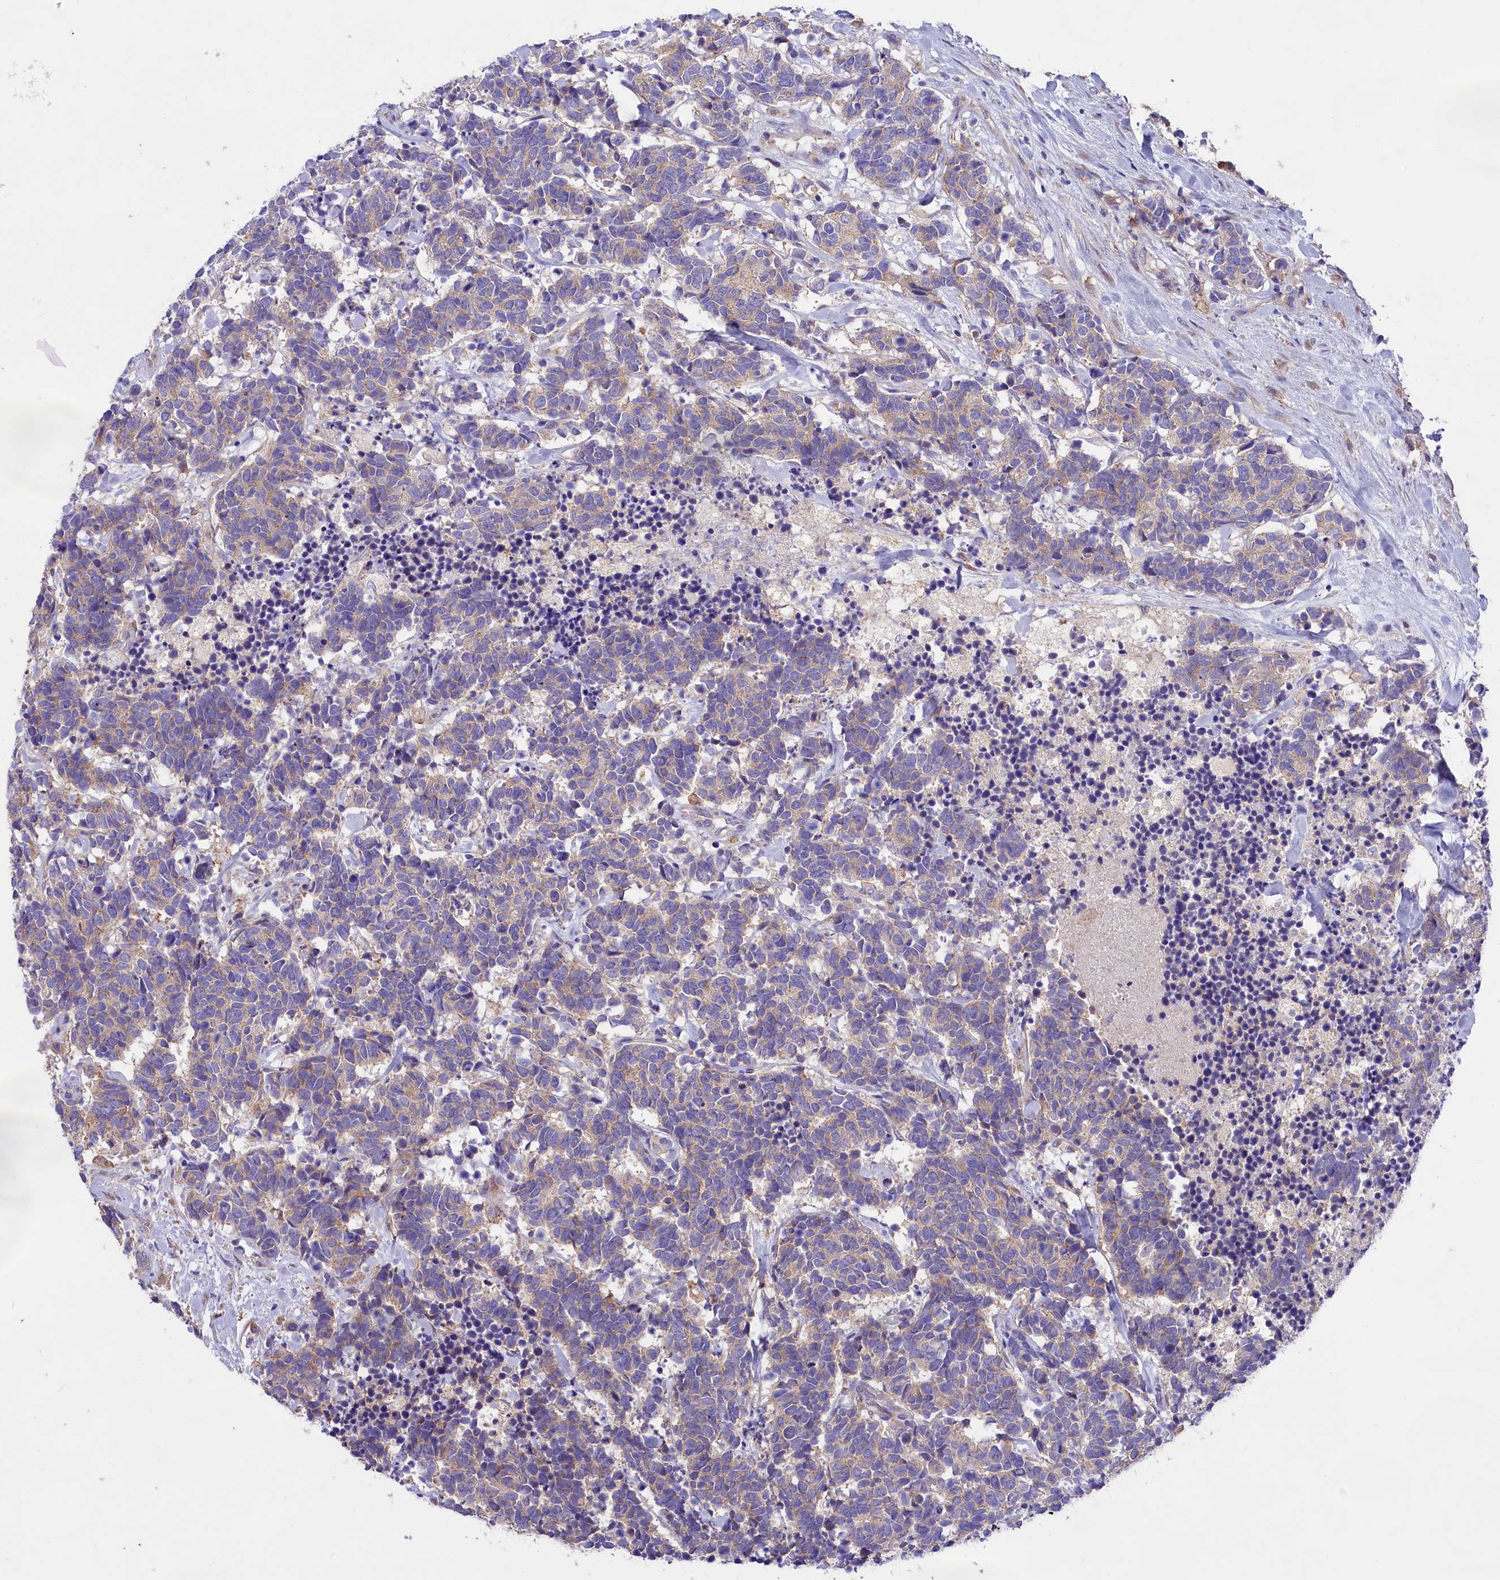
{"staining": {"intensity": "weak", "quantity": "<25%", "location": "cytoplasmic/membranous"}, "tissue": "carcinoid", "cell_type": "Tumor cells", "image_type": "cancer", "snomed": [{"axis": "morphology", "description": "Carcinoma, NOS"}, {"axis": "morphology", "description": "Carcinoid, malignant, NOS"}, {"axis": "topography", "description": "Prostate"}], "caption": "Carcinoid was stained to show a protein in brown. There is no significant positivity in tumor cells.", "gene": "PEMT", "patient": {"sex": "male", "age": 57}}